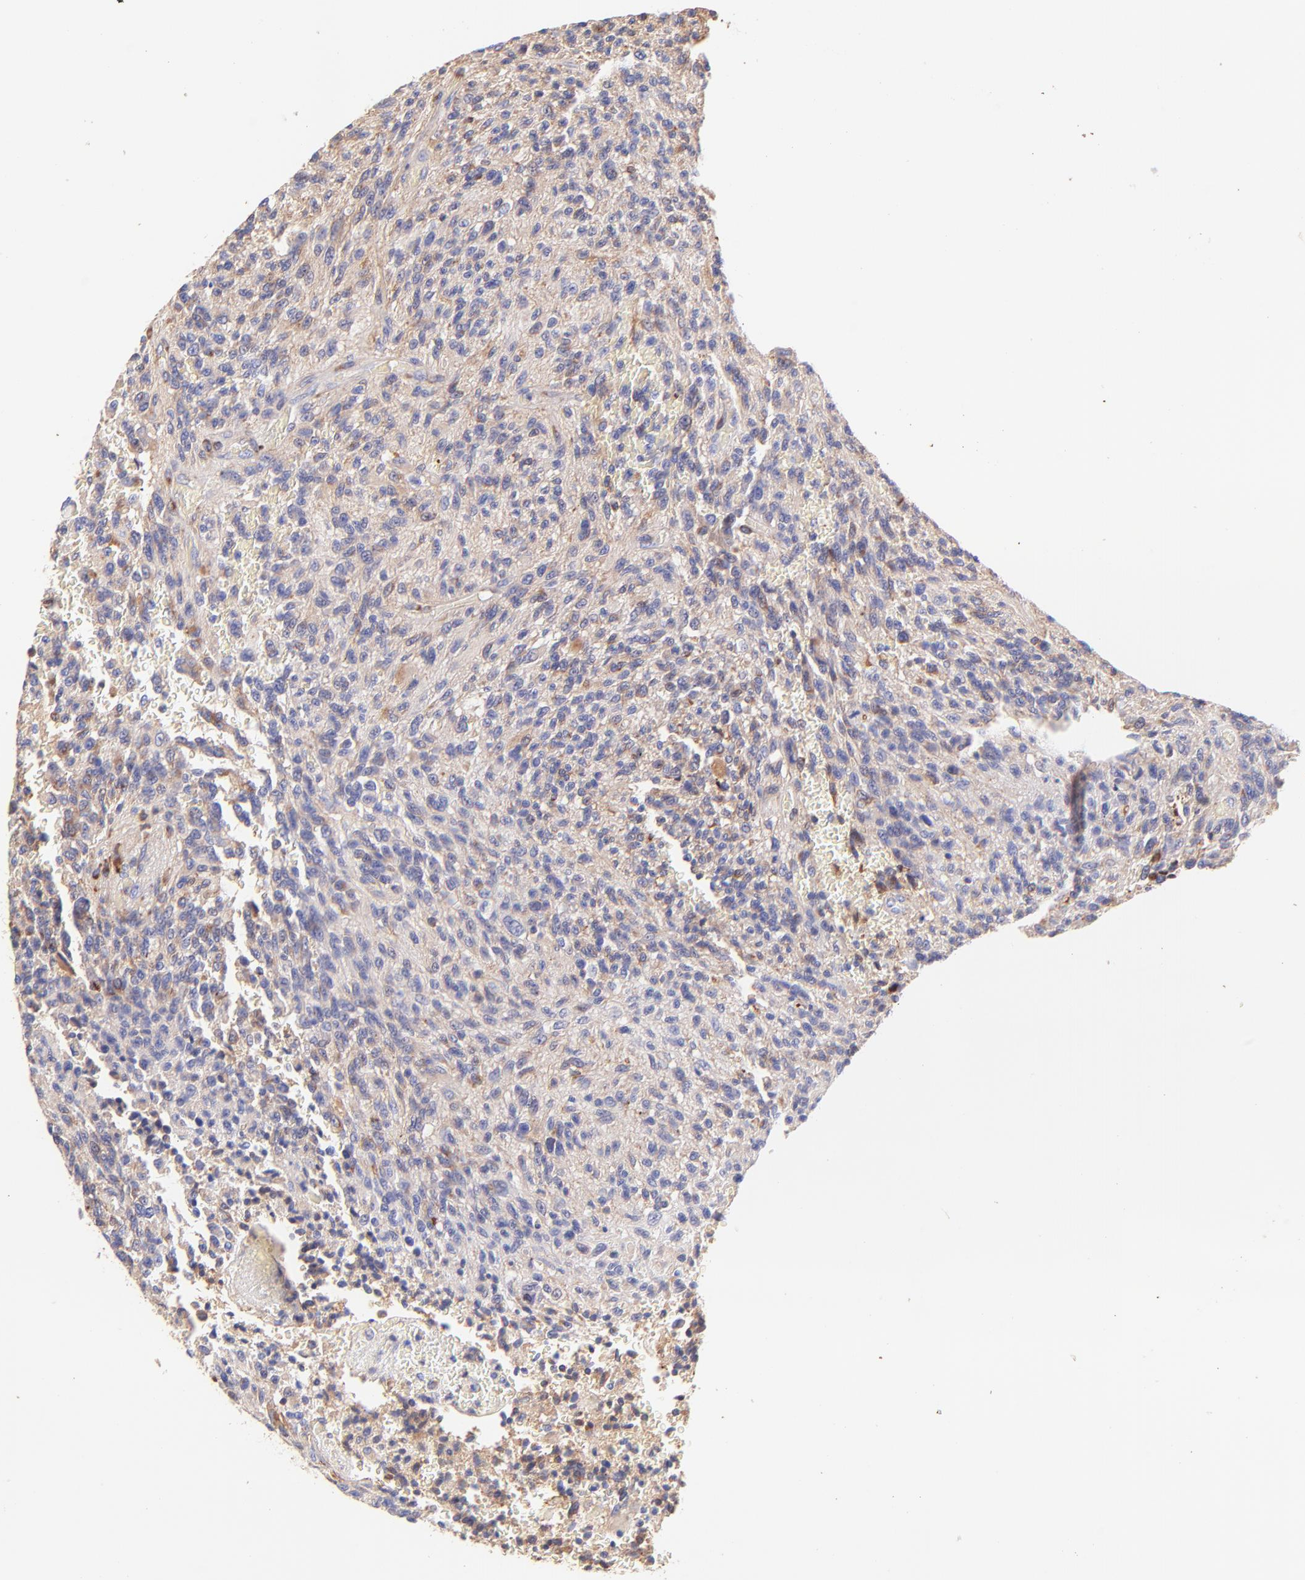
{"staining": {"intensity": "moderate", "quantity": "<25%", "location": "cytoplasmic/membranous"}, "tissue": "glioma", "cell_type": "Tumor cells", "image_type": "cancer", "snomed": [{"axis": "morphology", "description": "Normal tissue, NOS"}, {"axis": "morphology", "description": "Glioma, malignant, High grade"}, {"axis": "topography", "description": "Cerebral cortex"}], "caption": "Moderate cytoplasmic/membranous expression is appreciated in about <25% of tumor cells in malignant glioma (high-grade).", "gene": "BGN", "patient": {"sex": "male", "age": 56}}